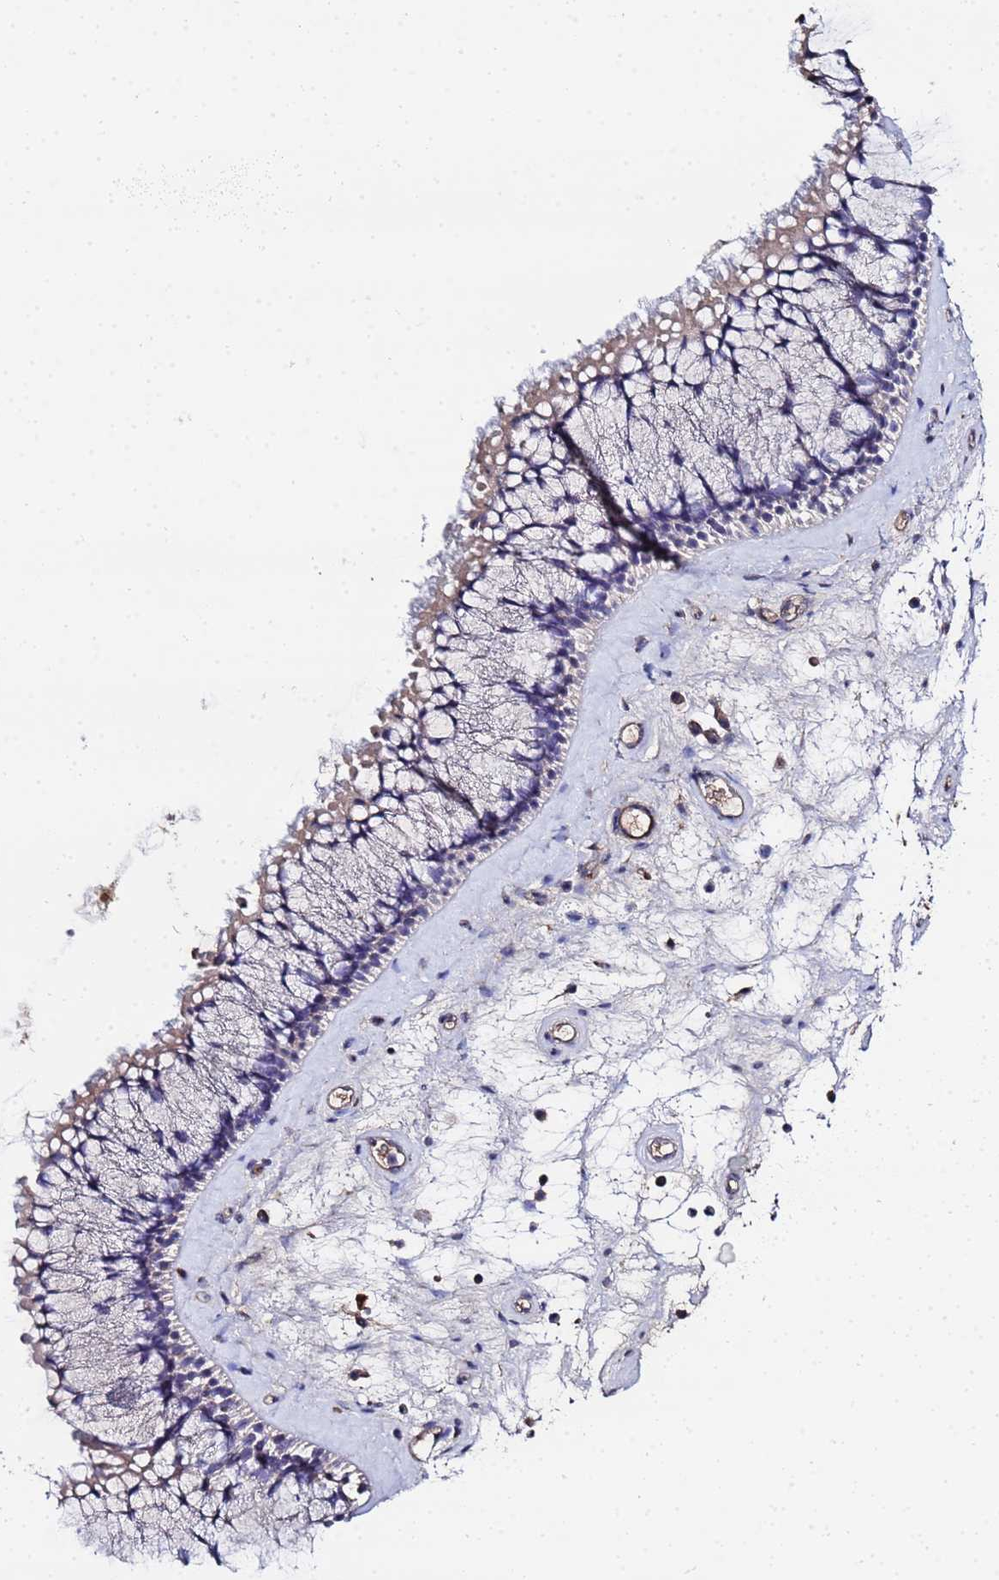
{"staining": {"intensity": "weak", "quantity": "<25%", "location": "cytoplasmic/membranous"}, "tissue": "nasopharynx", "cell_type": "Respiratory epithelial cells", "image_type": "normal", "snomed": [{"axis": "morphology", "description": "Normal tissue, NOS"}, {"axis": "topography", "description": "Nasopharynx"}], "caption": "High power microscopy photomicrograph of an immunohistochemistry (IHC) histopathology image of benign nasopharynx, revealing no significant positivity in respiratory epithelial cells. (DAB (3,3'-diaminobenzidine) immunohistochemistry, high magnification).", "gene": "TCP10L", "patient": {"sex": "male", "age": 64}}